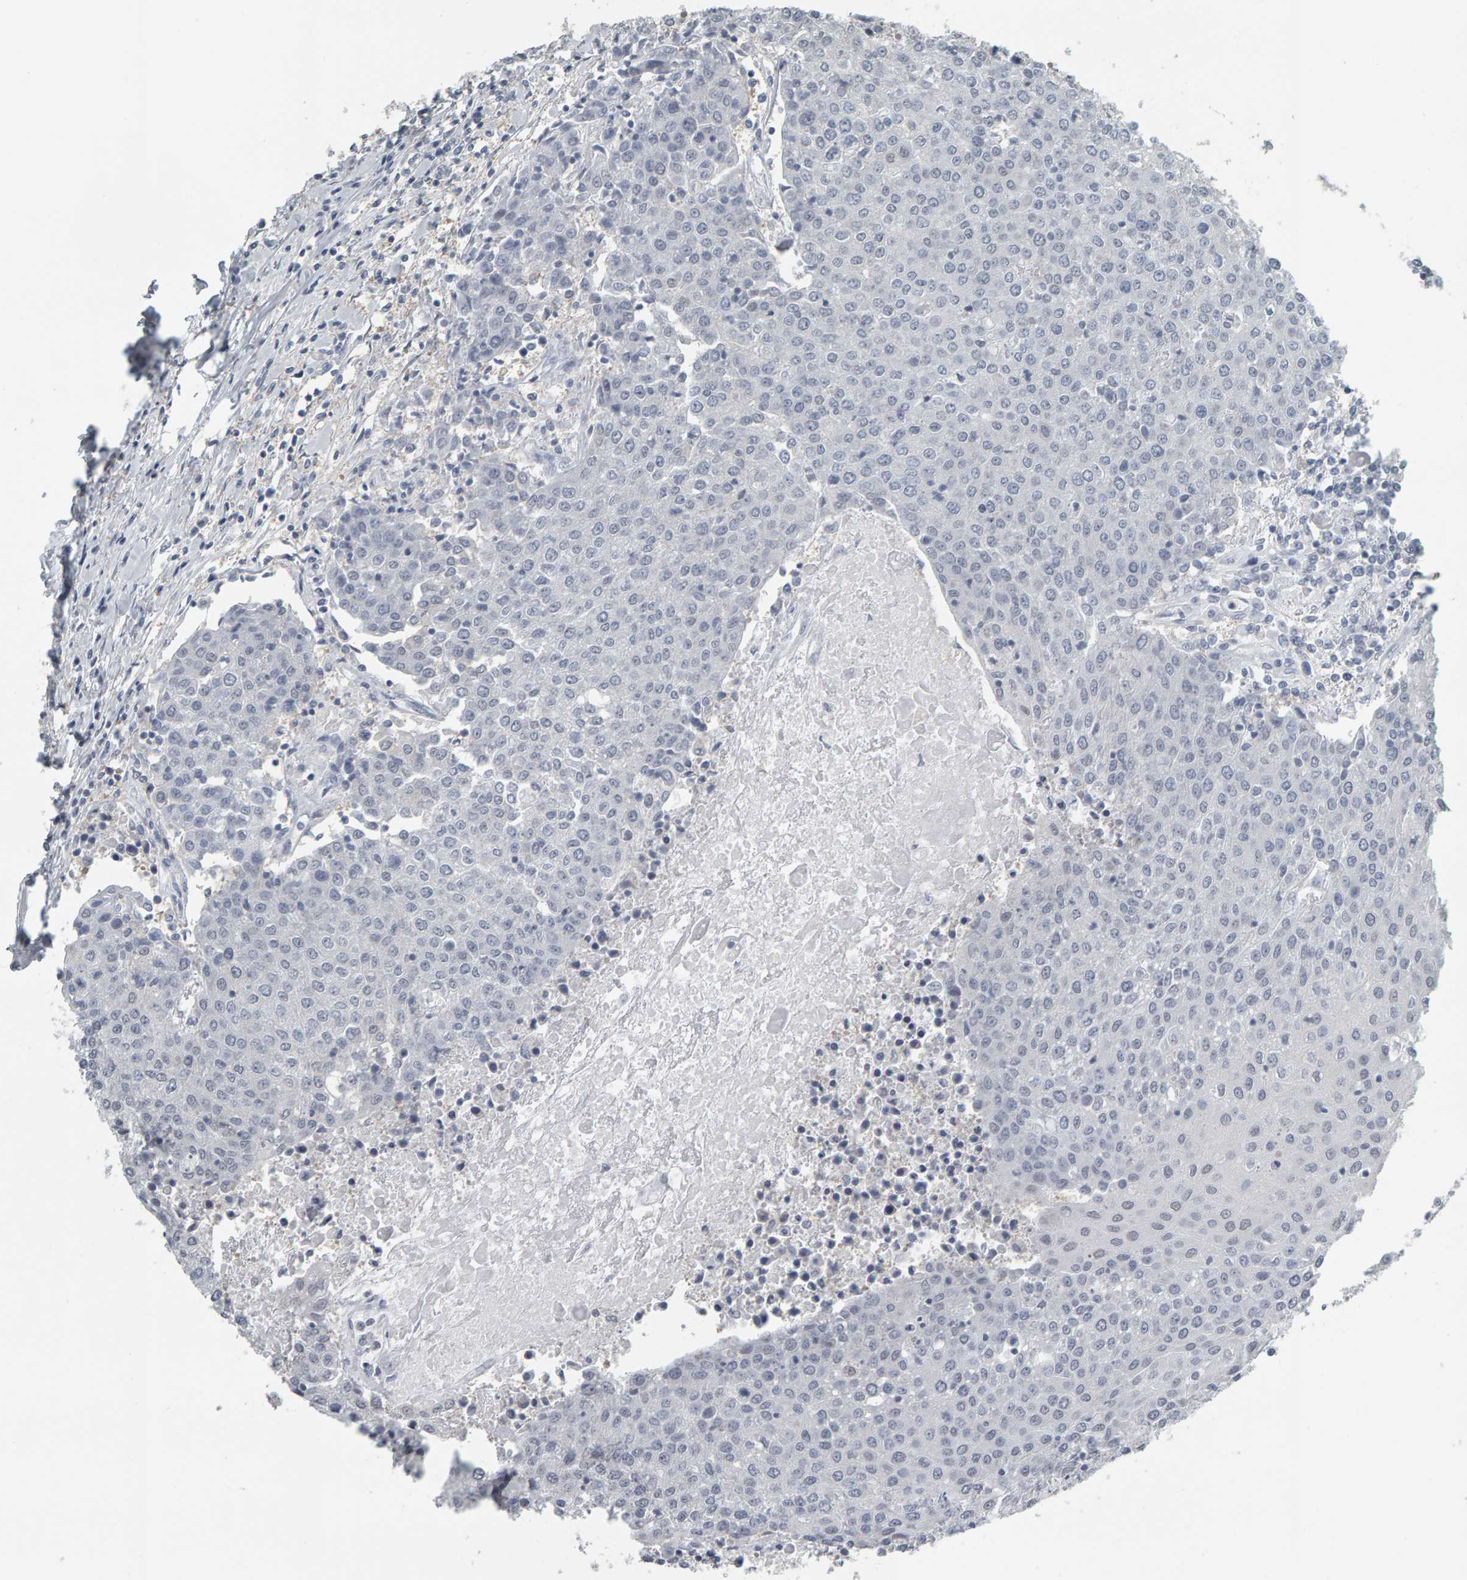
{"staining": {"intensity": "negative", "quantity": "none", "location": "none"}, "tissue": "urothelial cancer", "cell_type": "Tumor cells", "image_type": "cancer", "snomed": [{"axis": "morphology", "description": "Urothelial carcinoma, High grade"}, {"axis": "topography", "description": "Urinary bladder"}], "caption": "DAB immunohistochemical staining of urothelial carcinoma (high-grade) shows no significant expression in tumor cells. (DAB (3,3'-diaminobenzidine) immunohistochemistry (IHC) with hematoxylin counter stain).", "gene": "PYY", "patient": {"sex": "female", "age": 85}}